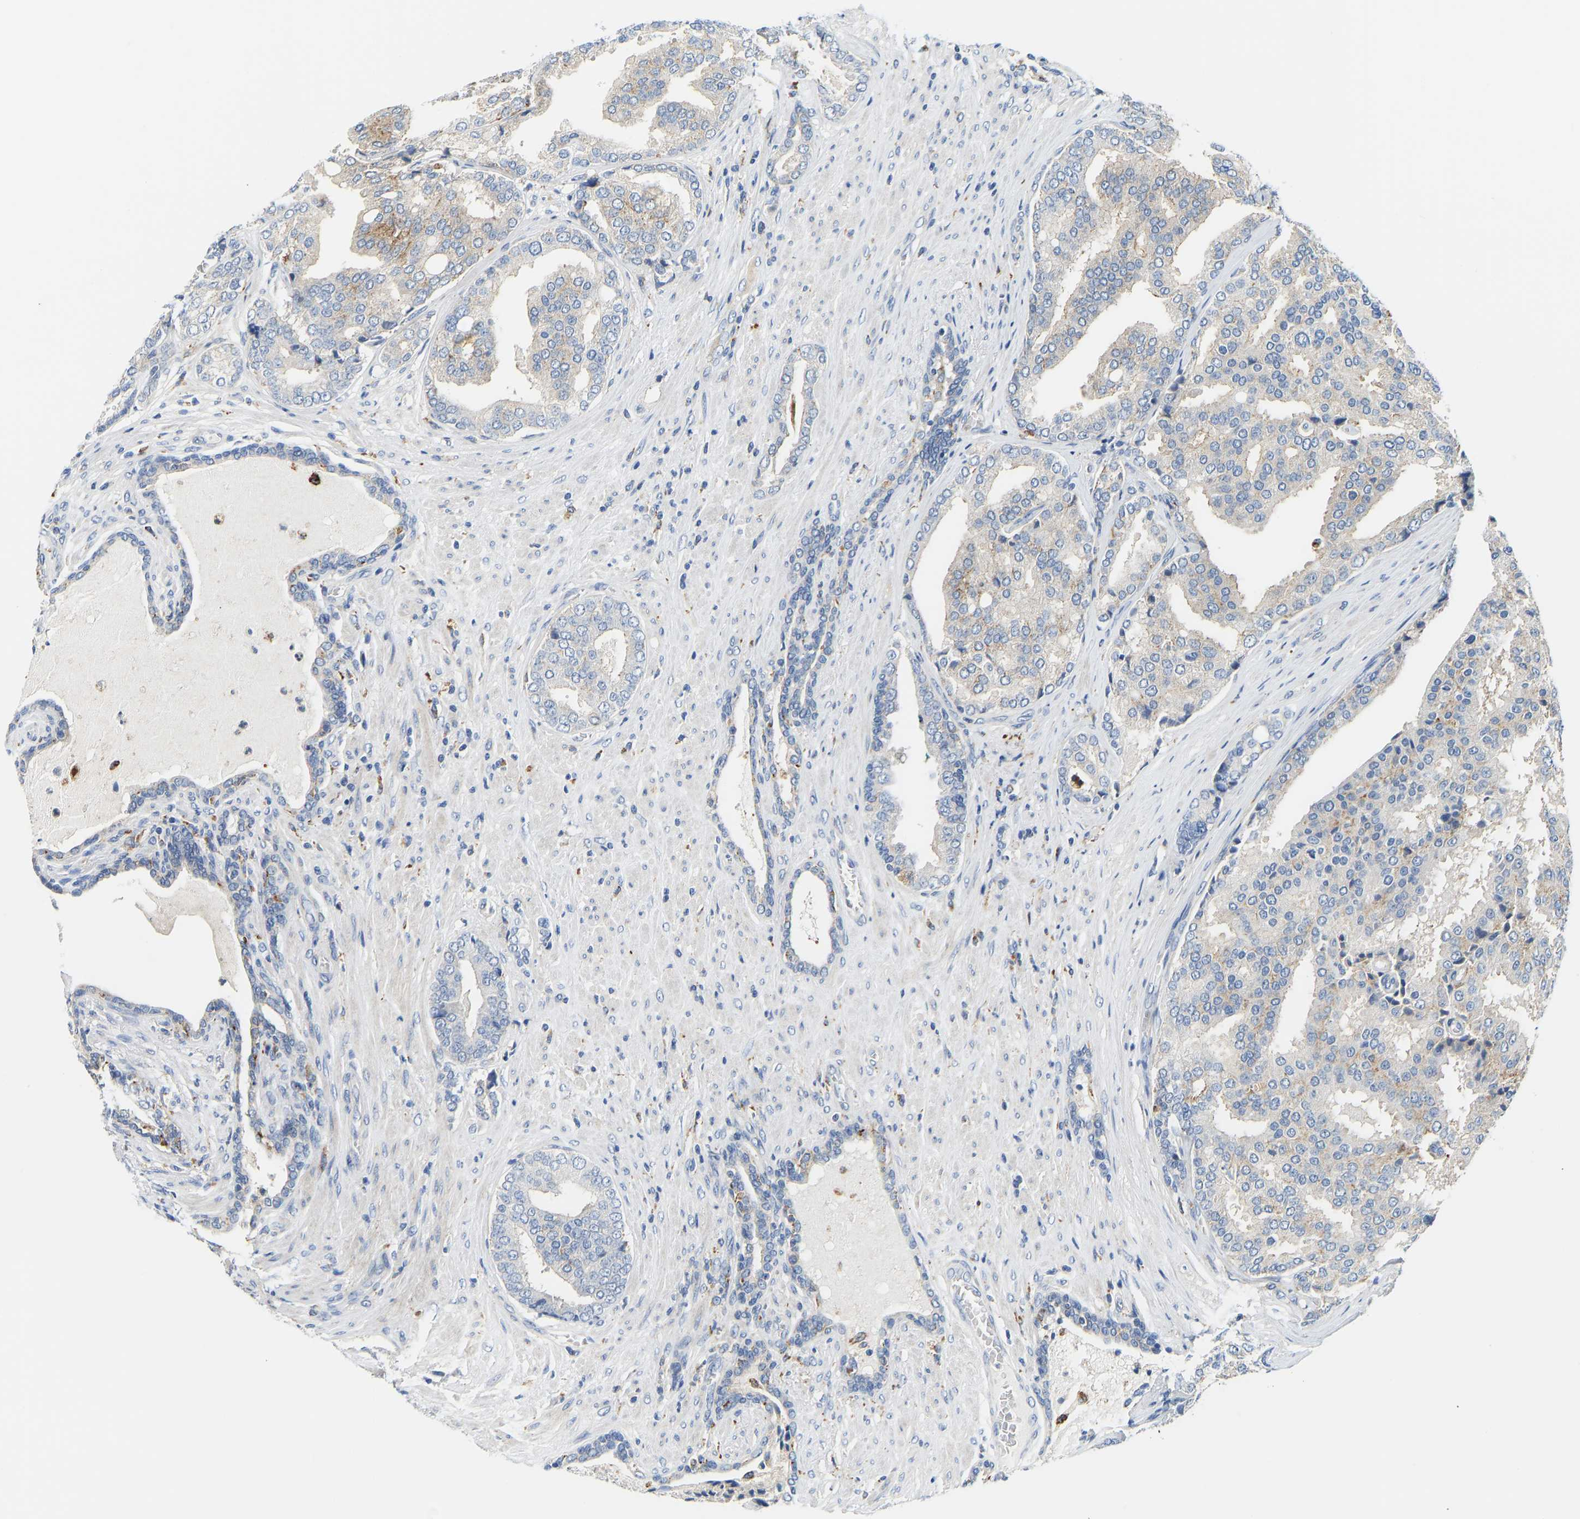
{"staining": {"intensity": "negative", "quantity": "none", "location": "none"}, "tissue": "prostate cancer", "cell_type": "Tumor cells", "image_type": "cancer", "snomed": [{"axis": "morphology", "description": "Adenocarcinoma, High grade"}, {"axis": "topography", "description": "Prostate"}], "caption": "Immunohistochemistry image of neoplastic tissue: human prostate cancer stained with DAB (3,3'-diaminobenzidine) exhibits no significant protein expression in tumor cells.", "gene": "ATP6V1E1", "patient": {"sex": "male", "age": 50}}